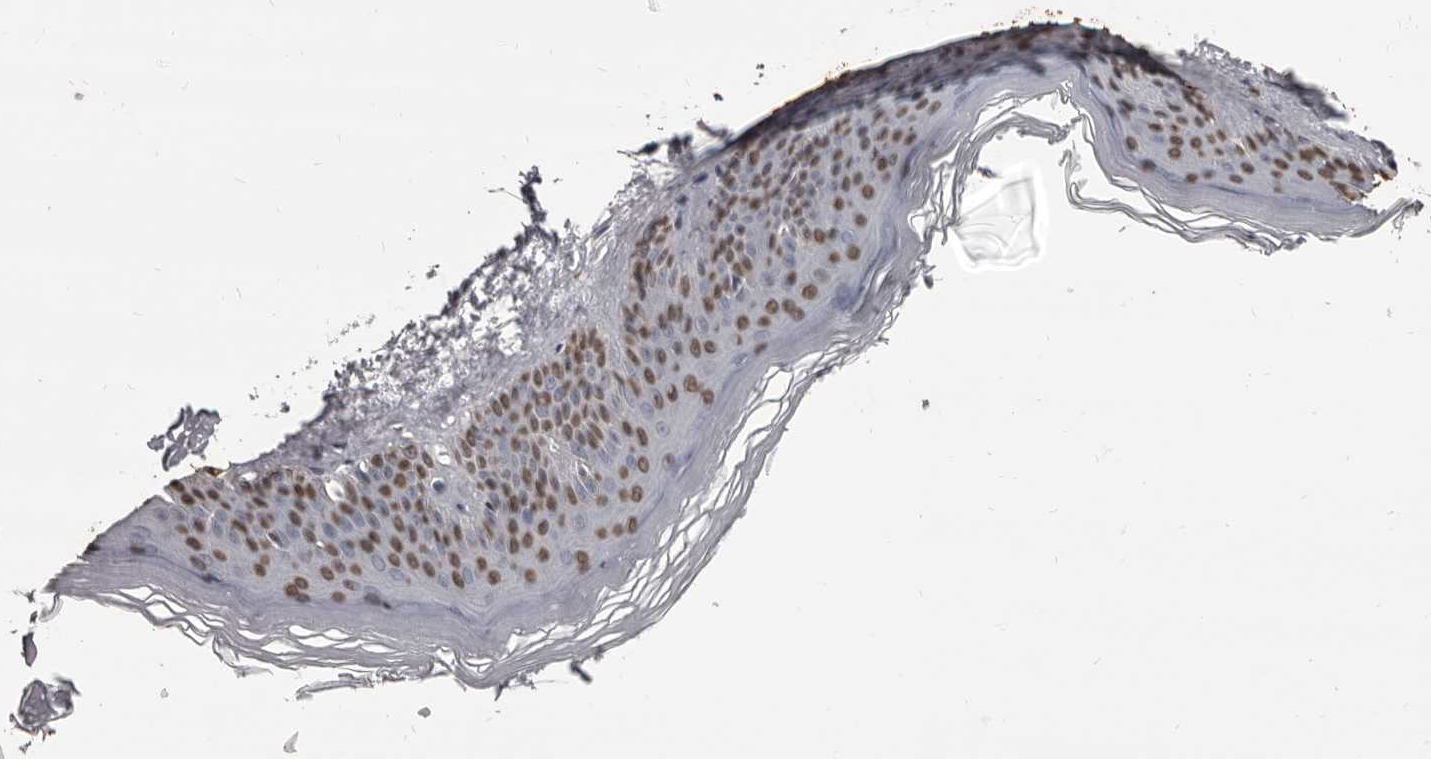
{"staining": {"intensity": "negative", "quantity": "none", "location": "none"}, "tissue": "skin", "cell_type": "Fibroblasts", "image_type": "normal", "snomed": [{"axis": "morphology", "description": "Normal tissue, NOS"}, {"axis": "topography", "description": "Skin"}], "caption": "Fibroblasts are negative for brown protein staining in normal skin. (DAB (3,3'-diaminobenzidine) immunohistochemistry (IHC) visualized using brightfield microscopy, high magnification).", "gene": "AHR", "patient": {"sex": "female", "age": 27}}